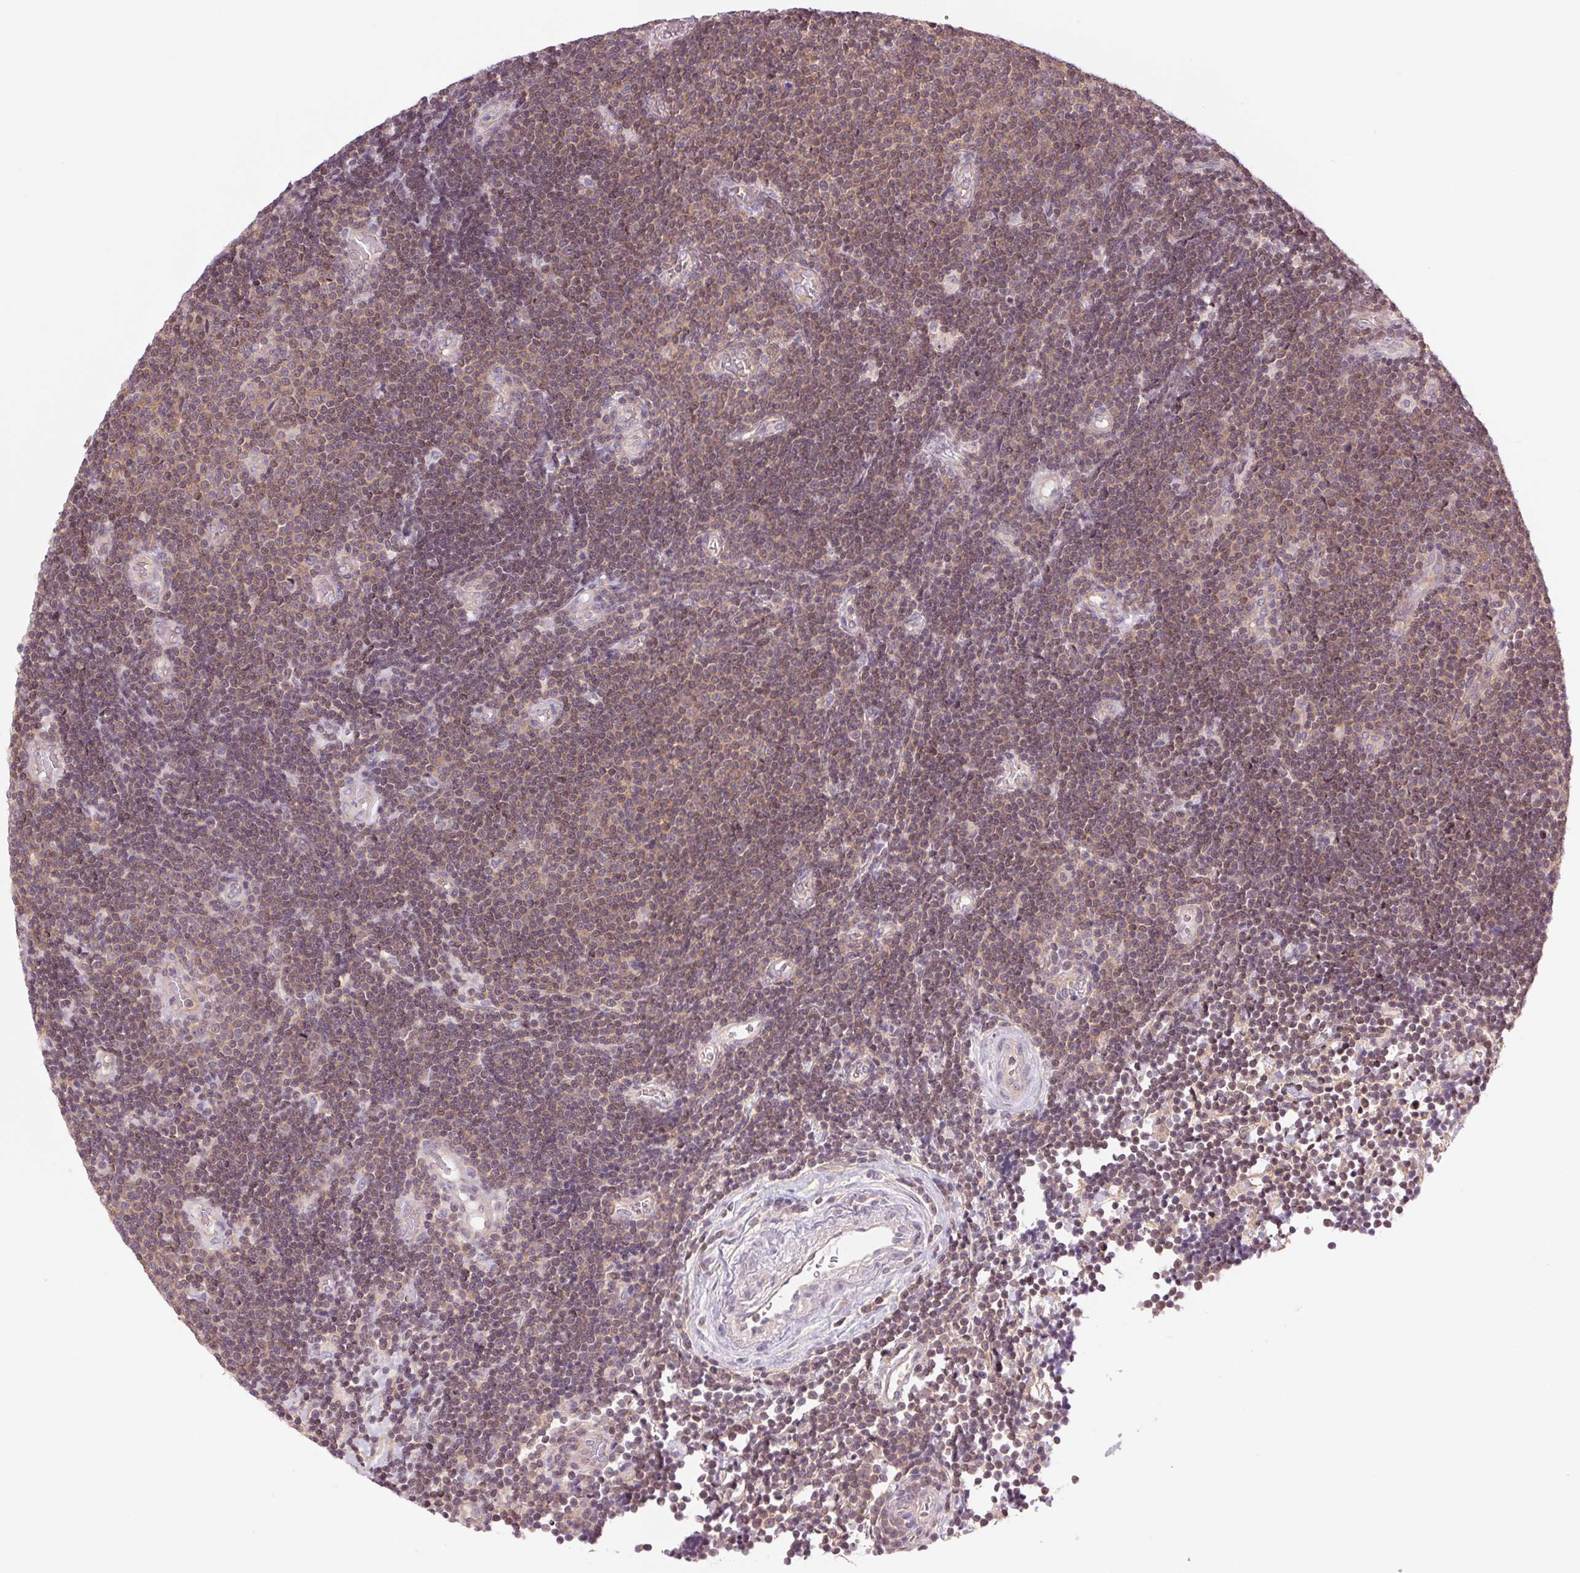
{"staining": {"intensity": "weak", "quantity": ">75%", "location": "cytoplasmic/membranous"}, "tissue": "lymphoma", "cell_type": "Tumor cells", "image_type": "cancer", "snomed": [{"axis": "morphology", "description": "Malignant lymphoma, non-Hodgkin's type, Low grade"}, {"axis": "topography", "description": "Brain"}], "caption": "Protein analysis of lymphoma tissue shows weak cytoplasmic/membranous staining in approximately >75% of tumor cells.", "gene": "SH3RF2", "patient": {"sex": "female", "age": 66}}